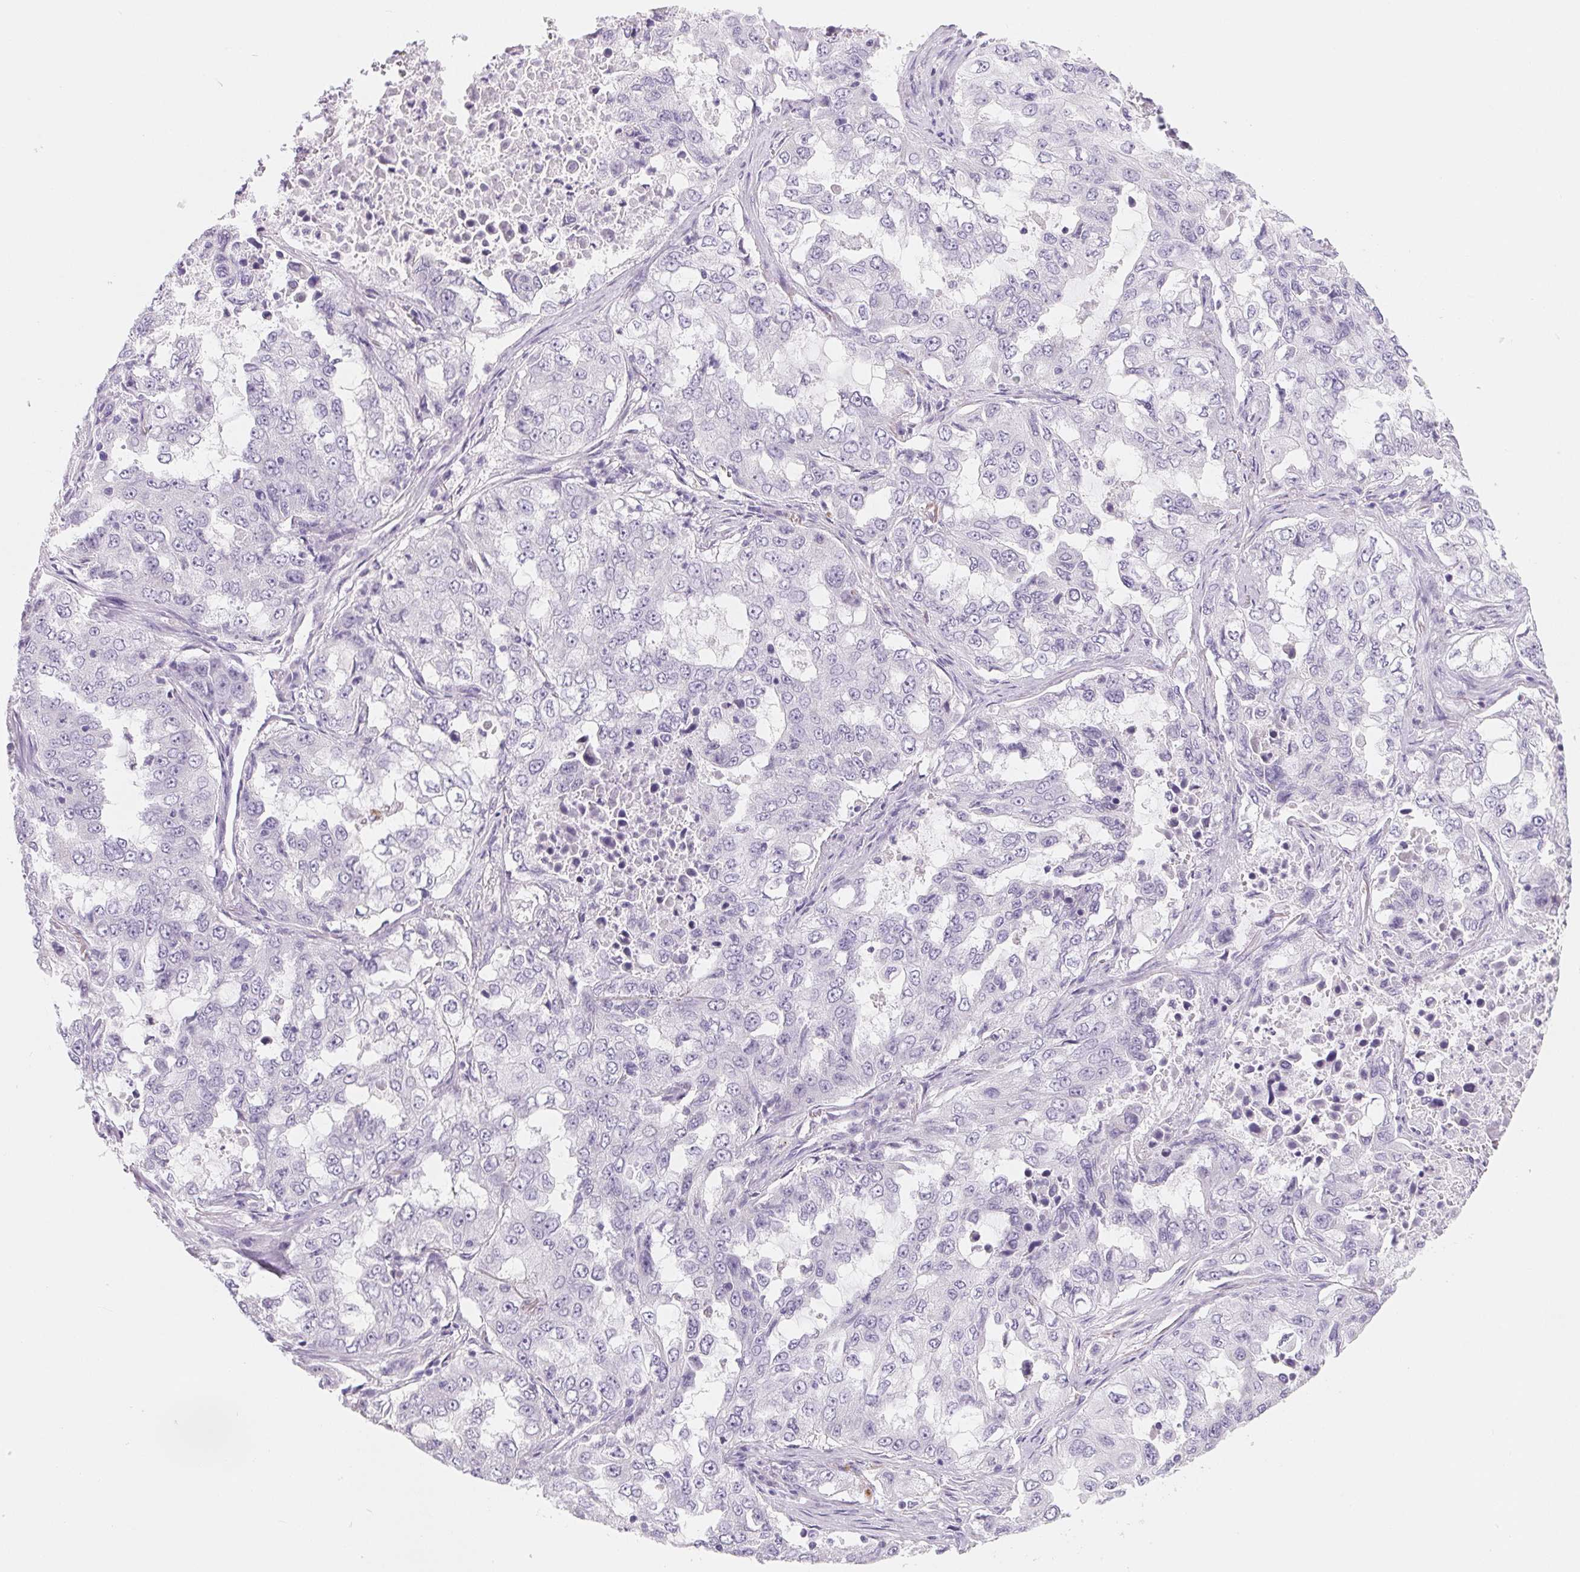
{"staining": {"intensity": "negative", "quantity": "none", "location": "none"}, "tissue": "lung cancer", "cell_type": "Tumor cells", "image_type": "cancer", "snomed": [{"axis": "morphology", "description": "Adenocarcinoma, NOS"}, {"axis": "topography", "description": "Lung"}], "caption": "Photomicrograph shows no protein expression in tumor cells of lung cancer tissue.", "gene": "SPACA5B", "patient": {"sex": "female", "age": 61}}